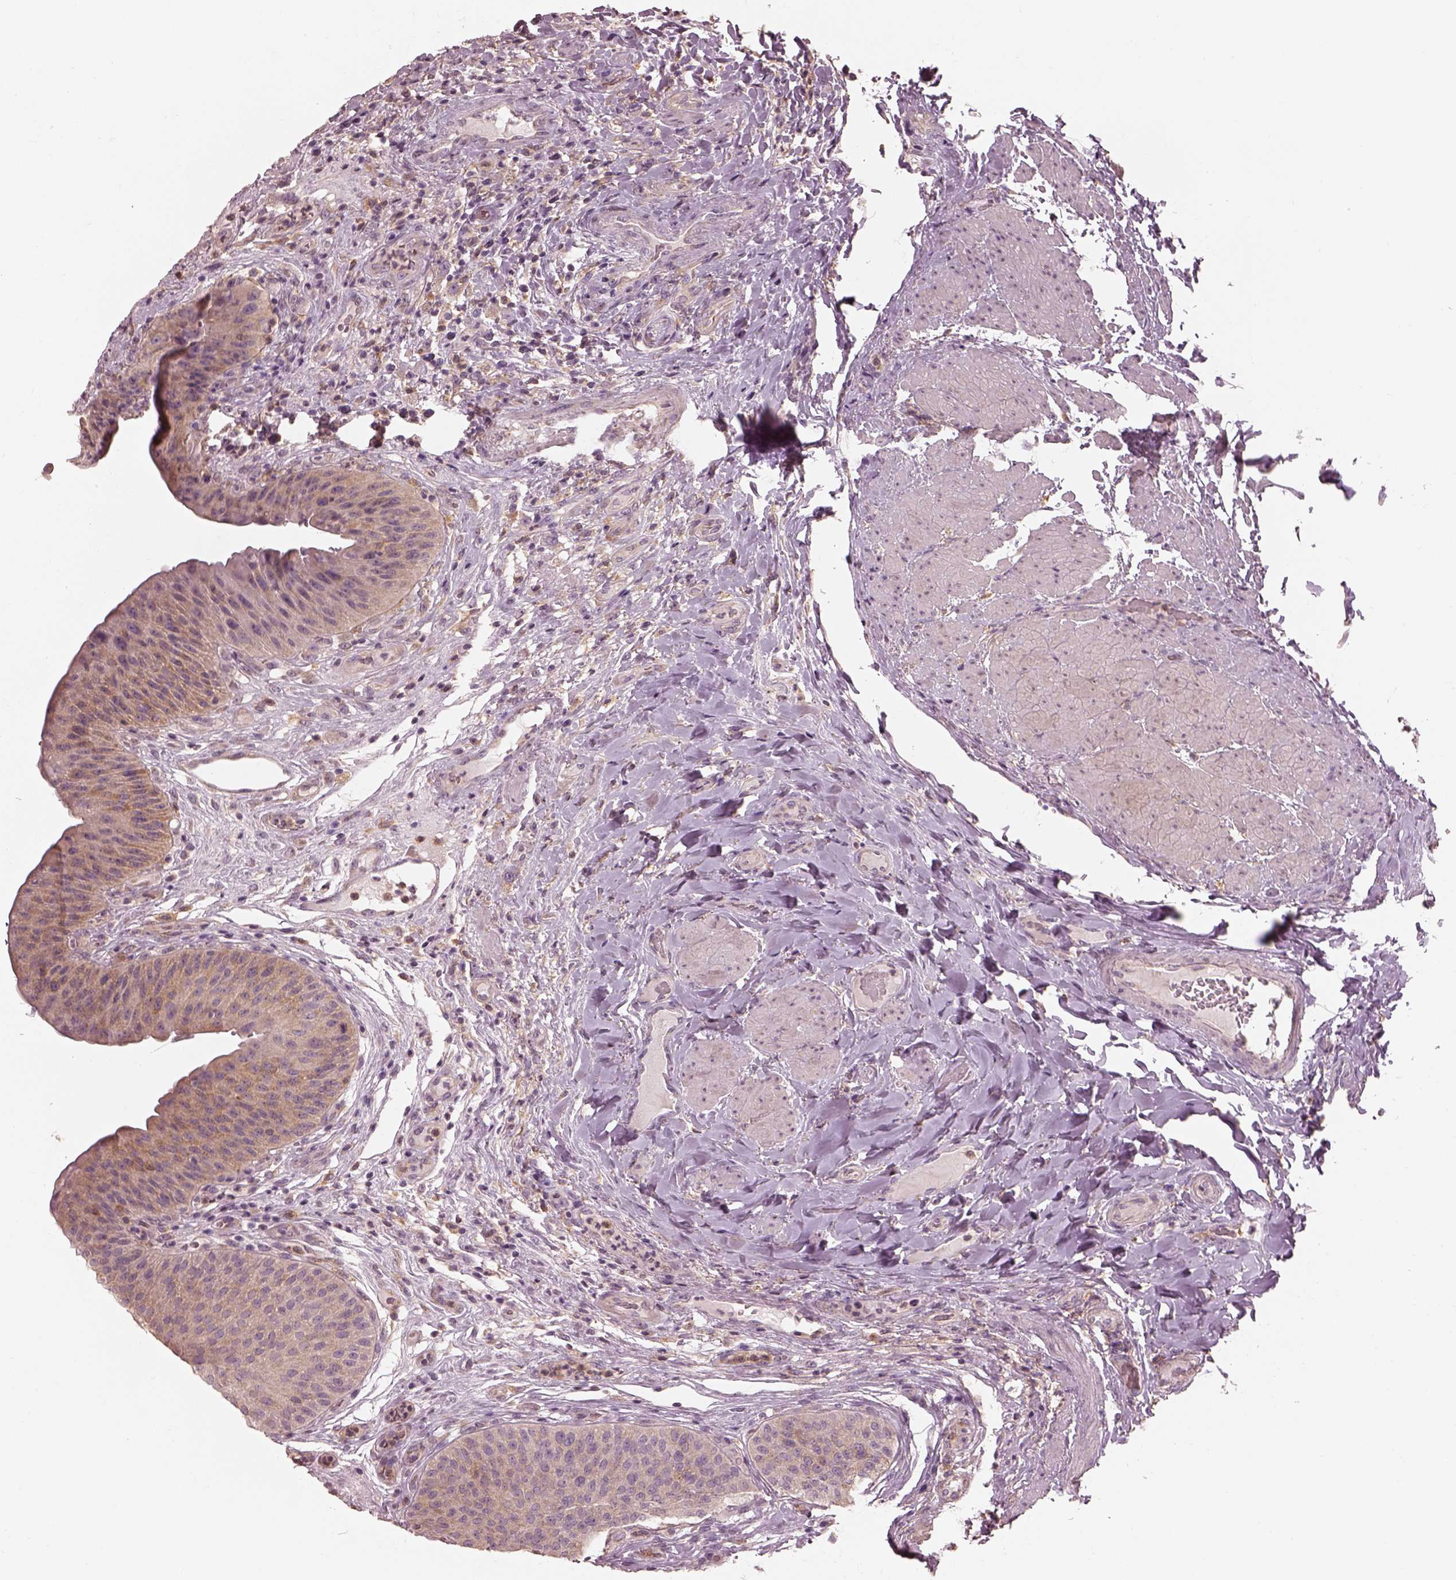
{"staining": {"intensity": "weak", "quantity": "25%-75%", "location": "cytoplasmic/membranous"}, "tissue": "urinary bladder", "cell_type": "Urothelial cells", "image_type": "normal", "snomed": [{"axis": "morphology", "description": "Normal tissue, NOS"}, {"axis": "topography", "description": "Urinary bladder"}], "caption": "Immunohistochemistry (IHC) staining of normal urinary bladder, which demonstrates low levels of weak cytoplasmic/membranous positivity in approximately 25%-75% of urothelial cells indicating weak cytoplasmic/membranous protein staining. The staining was performed using DAB (brown) for protein detection and nuclei were counterstained in hematoxylin (blue).", "gene": "PRKACG", "patient": {"sex": "male", "age": 66}}